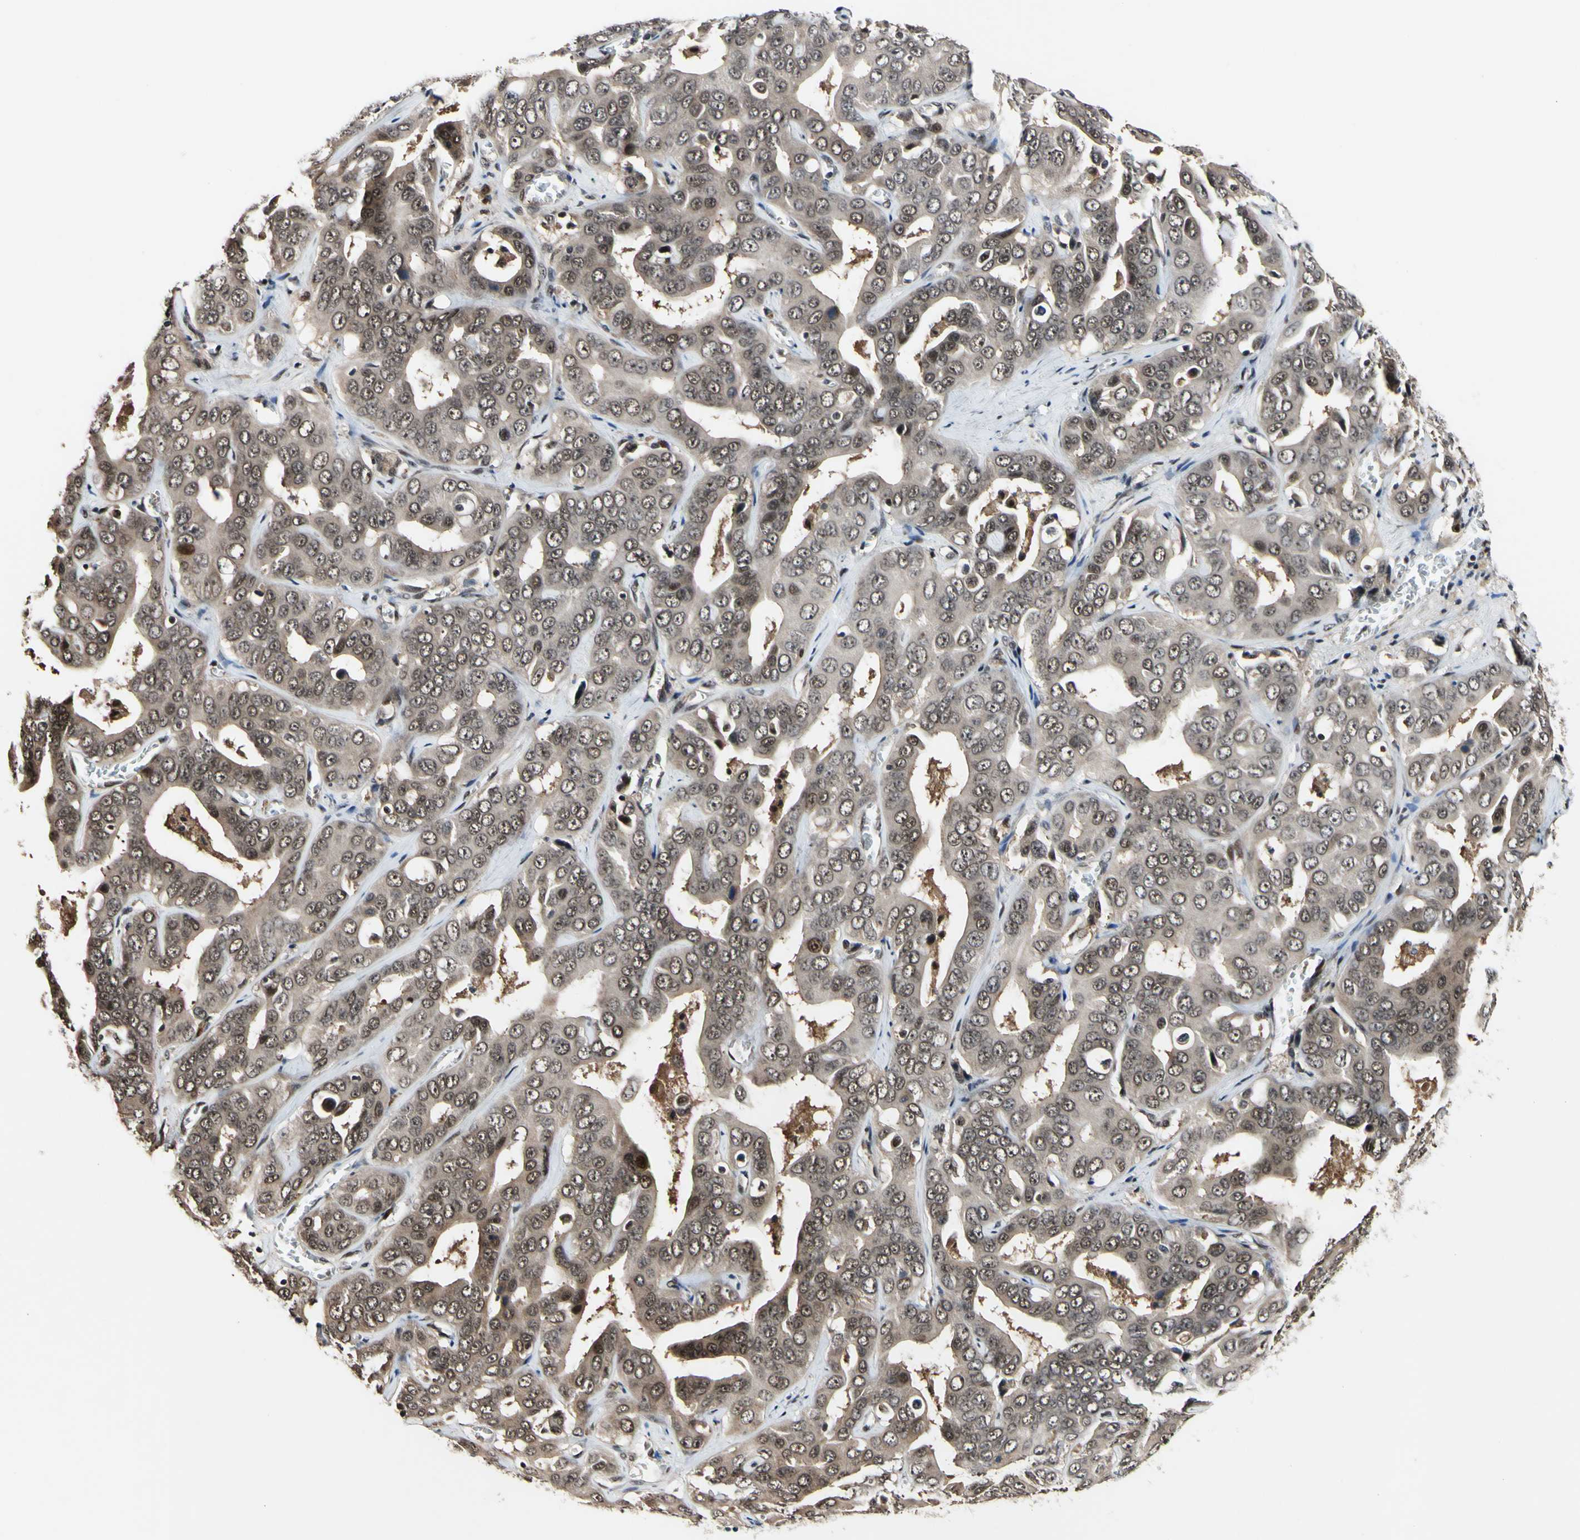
{"staining": {"intensity": "weak", "quantity": ">75%", "location": "cytoplasmic/membranous,nuclear"}, "tissue": "liver cancer", "cell_type": "Tumor cells", "image_type": "cancer", "snomed": [{"axis": "morphology", "description": "Cholangiocarcinoma"}, {"axis": "topography", "description": "Liver"}], "caption": "Liver cancer (cholangiocarcinoma) stained for a protein exhibits weak cytoplasmic/membranous and nuclear positivity in tumor cells. The staining was performed using DAB to visualize the protein expression in brown, while the nuclei were stained in blue with hematoxylin (Magnification: 20x).", "gene": "PSMD10", "patient": {"sex": "female", "age": 52}}